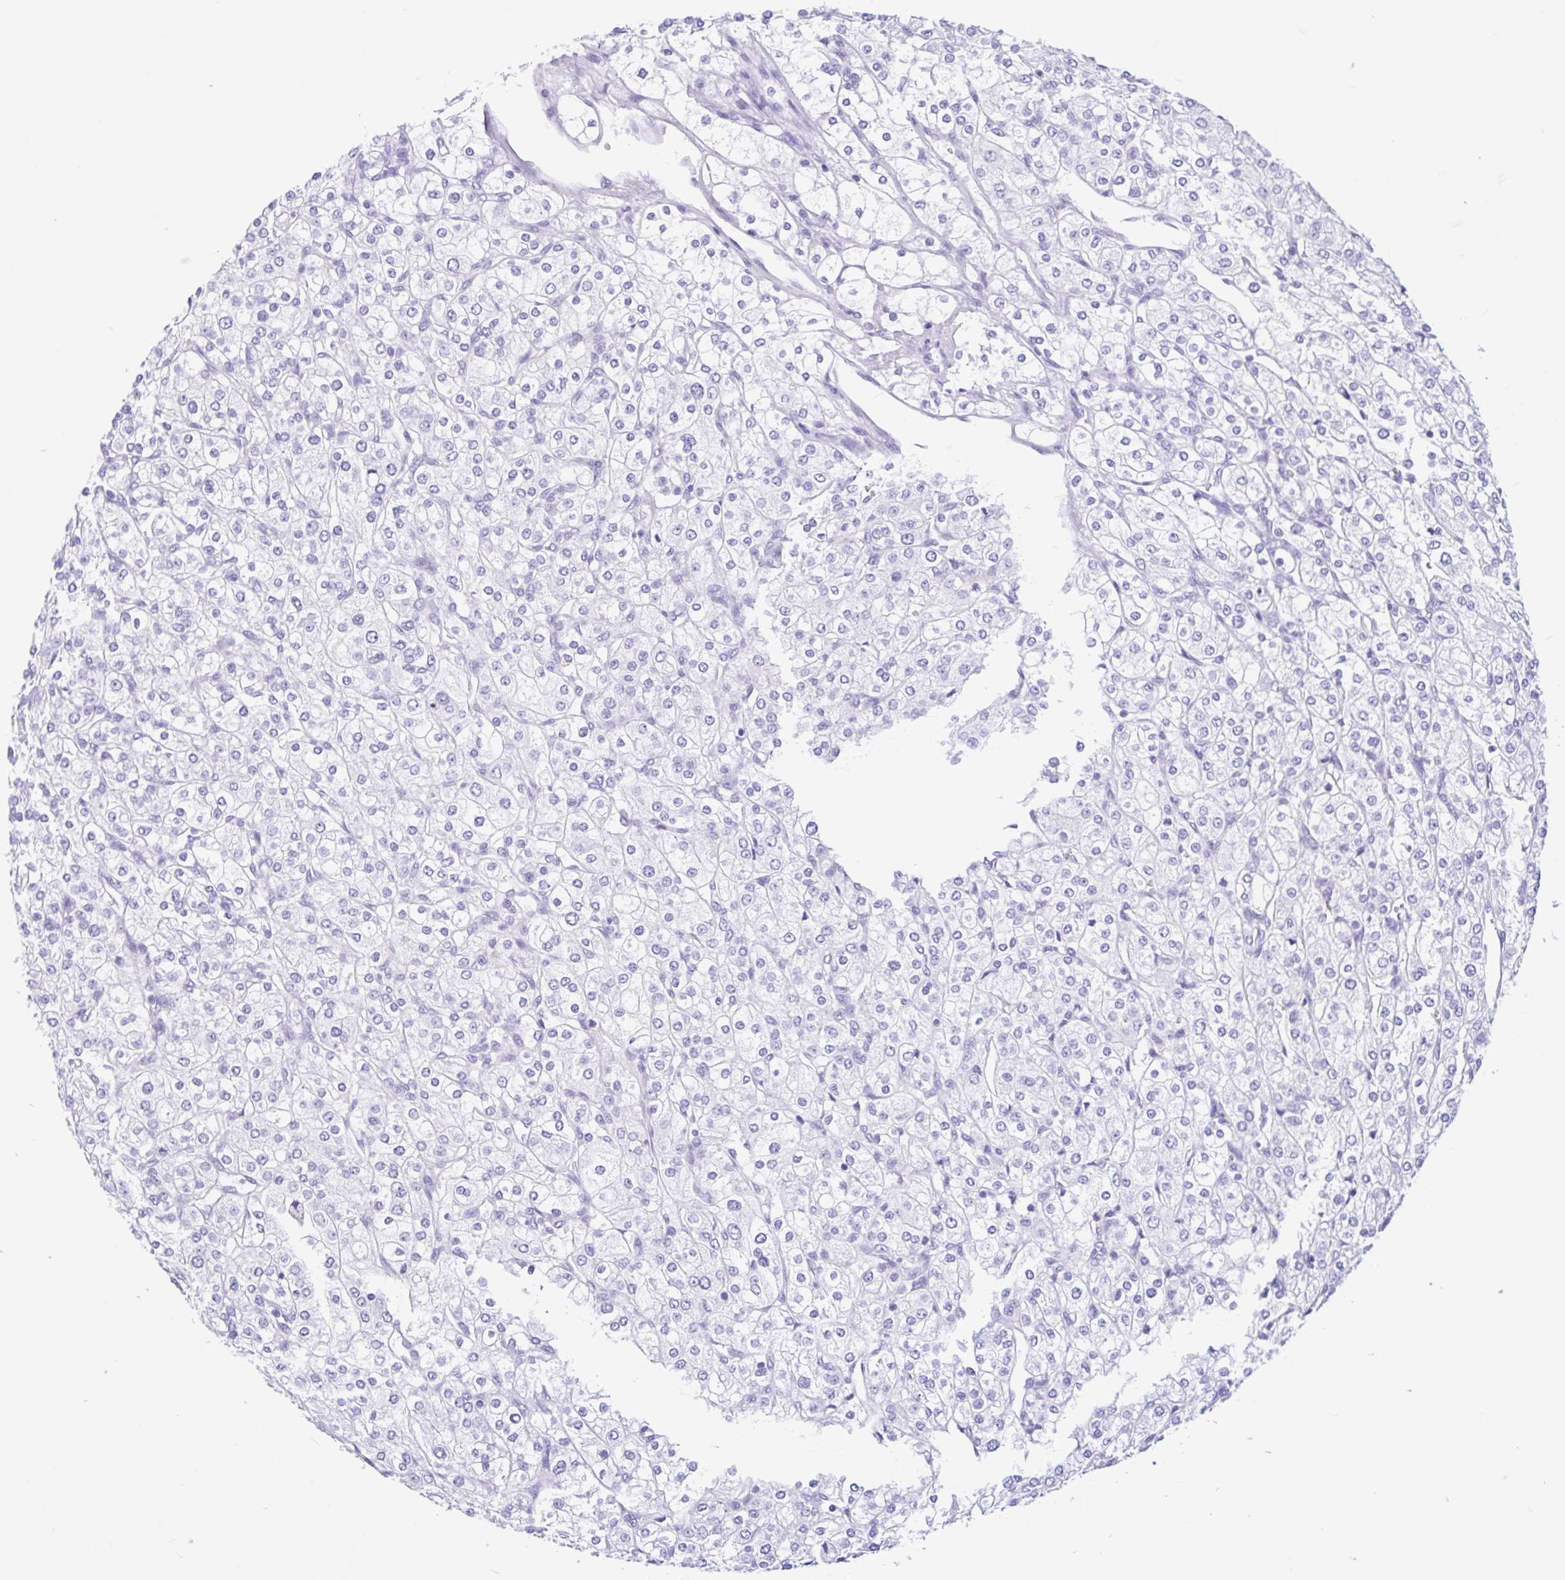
{"staining": {"intensity": "negative", "quantity": "none", "location": "none"}, "tissue": "renal cancer", "cell_type": "Tumor cells", "image_type": "cancer", "snomed": [{"axis": "morphology", "description": "Adenocarcinoma, NOS"}, {"axis": "topography", "description": "Kidney"}], "caption": "Immunohistochemistry (IHC) histopathology image of neoplastic tissue: human adenocarcinoma (renal) stained with DAB shows no significant protein positivity in tumor cells. (Brightfield microscopy of DAB immunohistochemistry at high magnification).", "gene": "IAPP", "patient": {"sex": "male", "age": 80}}